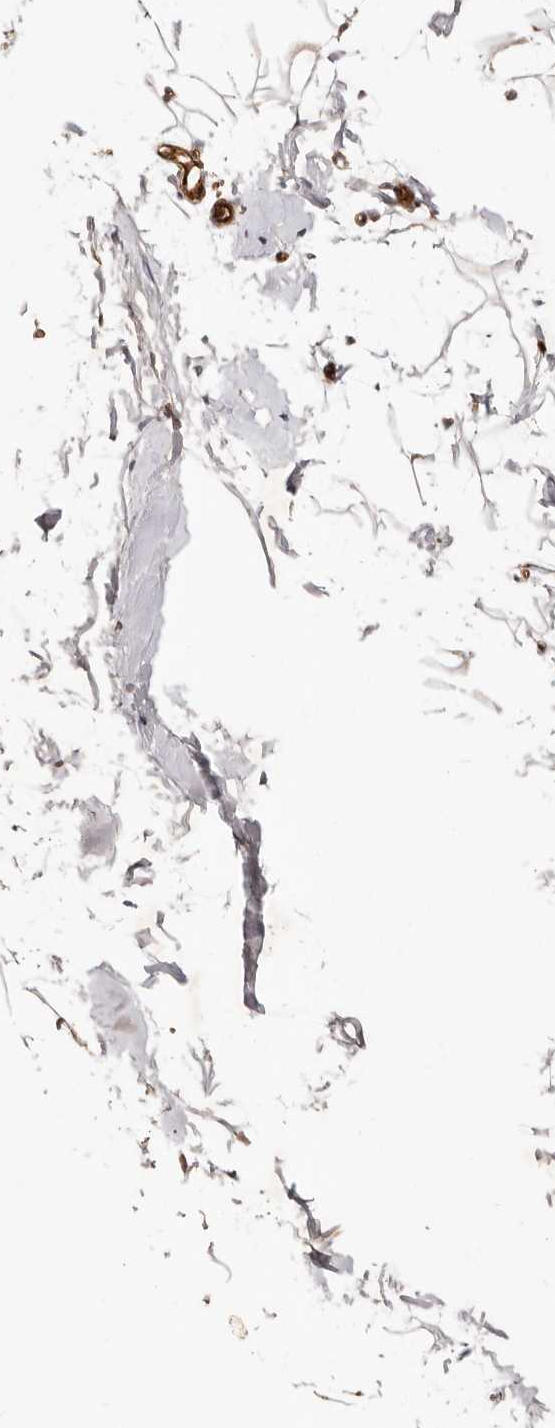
{"staining": {"intensity": "moderate", "quantity": ">75%", "location": "cytoplasmic/membranous"}, "tissue": "adipose tissue", "cell_type": "Adipocytes", "image_type": "normal", "snomed": [{"axis": "morphology", "description": "Normal tissue, NOS"}, {"axis": "topography", "description": "Breast"}], "caption": "A medium amount of moderate cytoplasmic/membranous staining is present in about >75% of adipocytes in unremarkable adipose tissue. The staining is performed using DAB brown chromogen to label protein expression. The nuclei are counter-stained blue using hematoxylin.", "gene": "BCL2L15", "patient": {"sex": "female", "age": 23}}